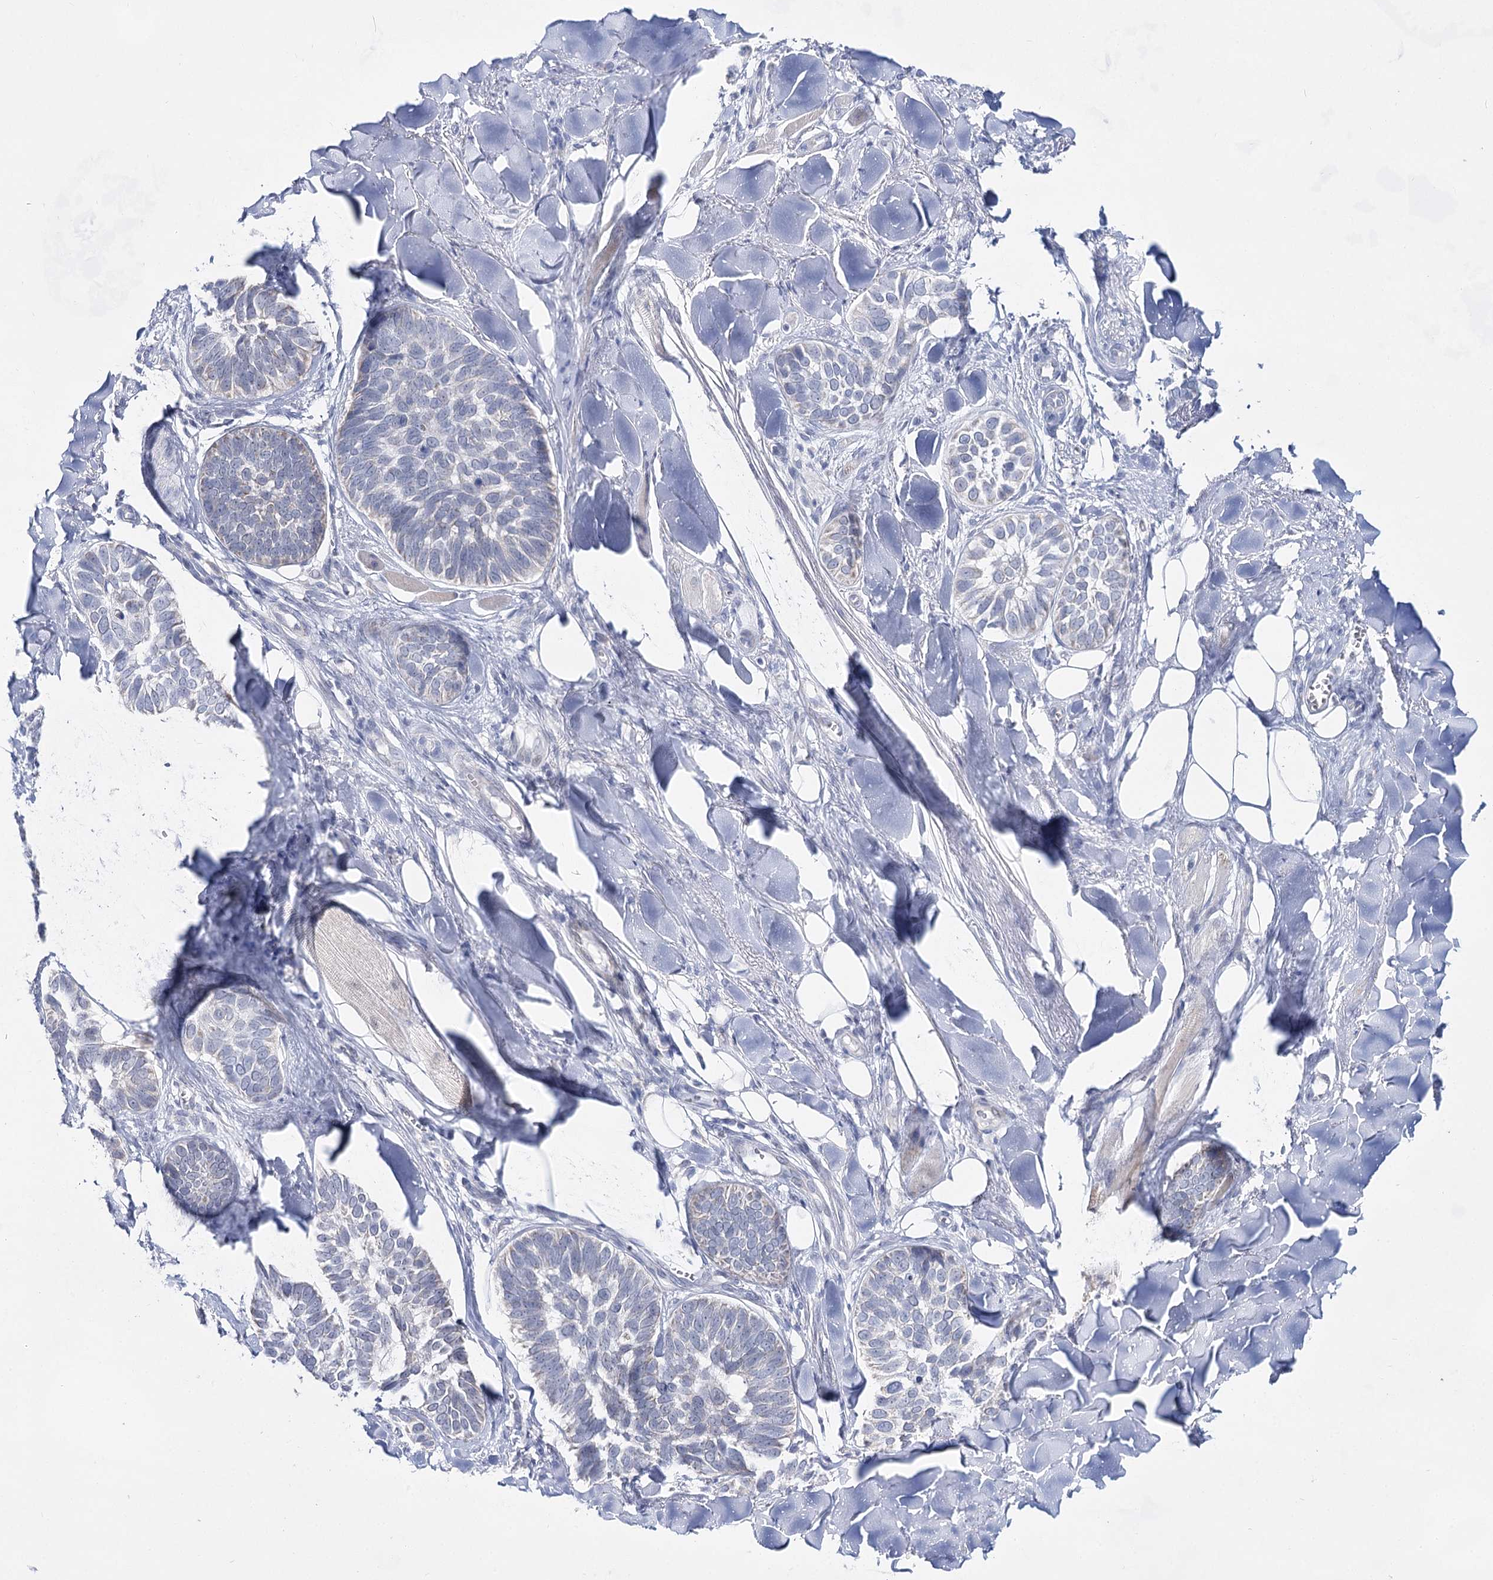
{"staining": {"intensity": "negative", "quantity": "none", "location": "none"}, "tissue": "skin cancer", "cell_type": "Tumor cells", "image_type": "cancer", "snomed": [{"axis": "morphology", "description": "Basal cell carcinoma"}, {"axis": "topography", "description": "Skin"}], "caption": "Immunohistochemical staining of skin cancer demonstrates no significant expression in tumor cells. Brightfield microscopy of IHC stained with DAB (brown) and hematoxylin (blue), captured at high magnification.", "gene": "BPHL", "patient": {"sex": "male", "age": 62}}